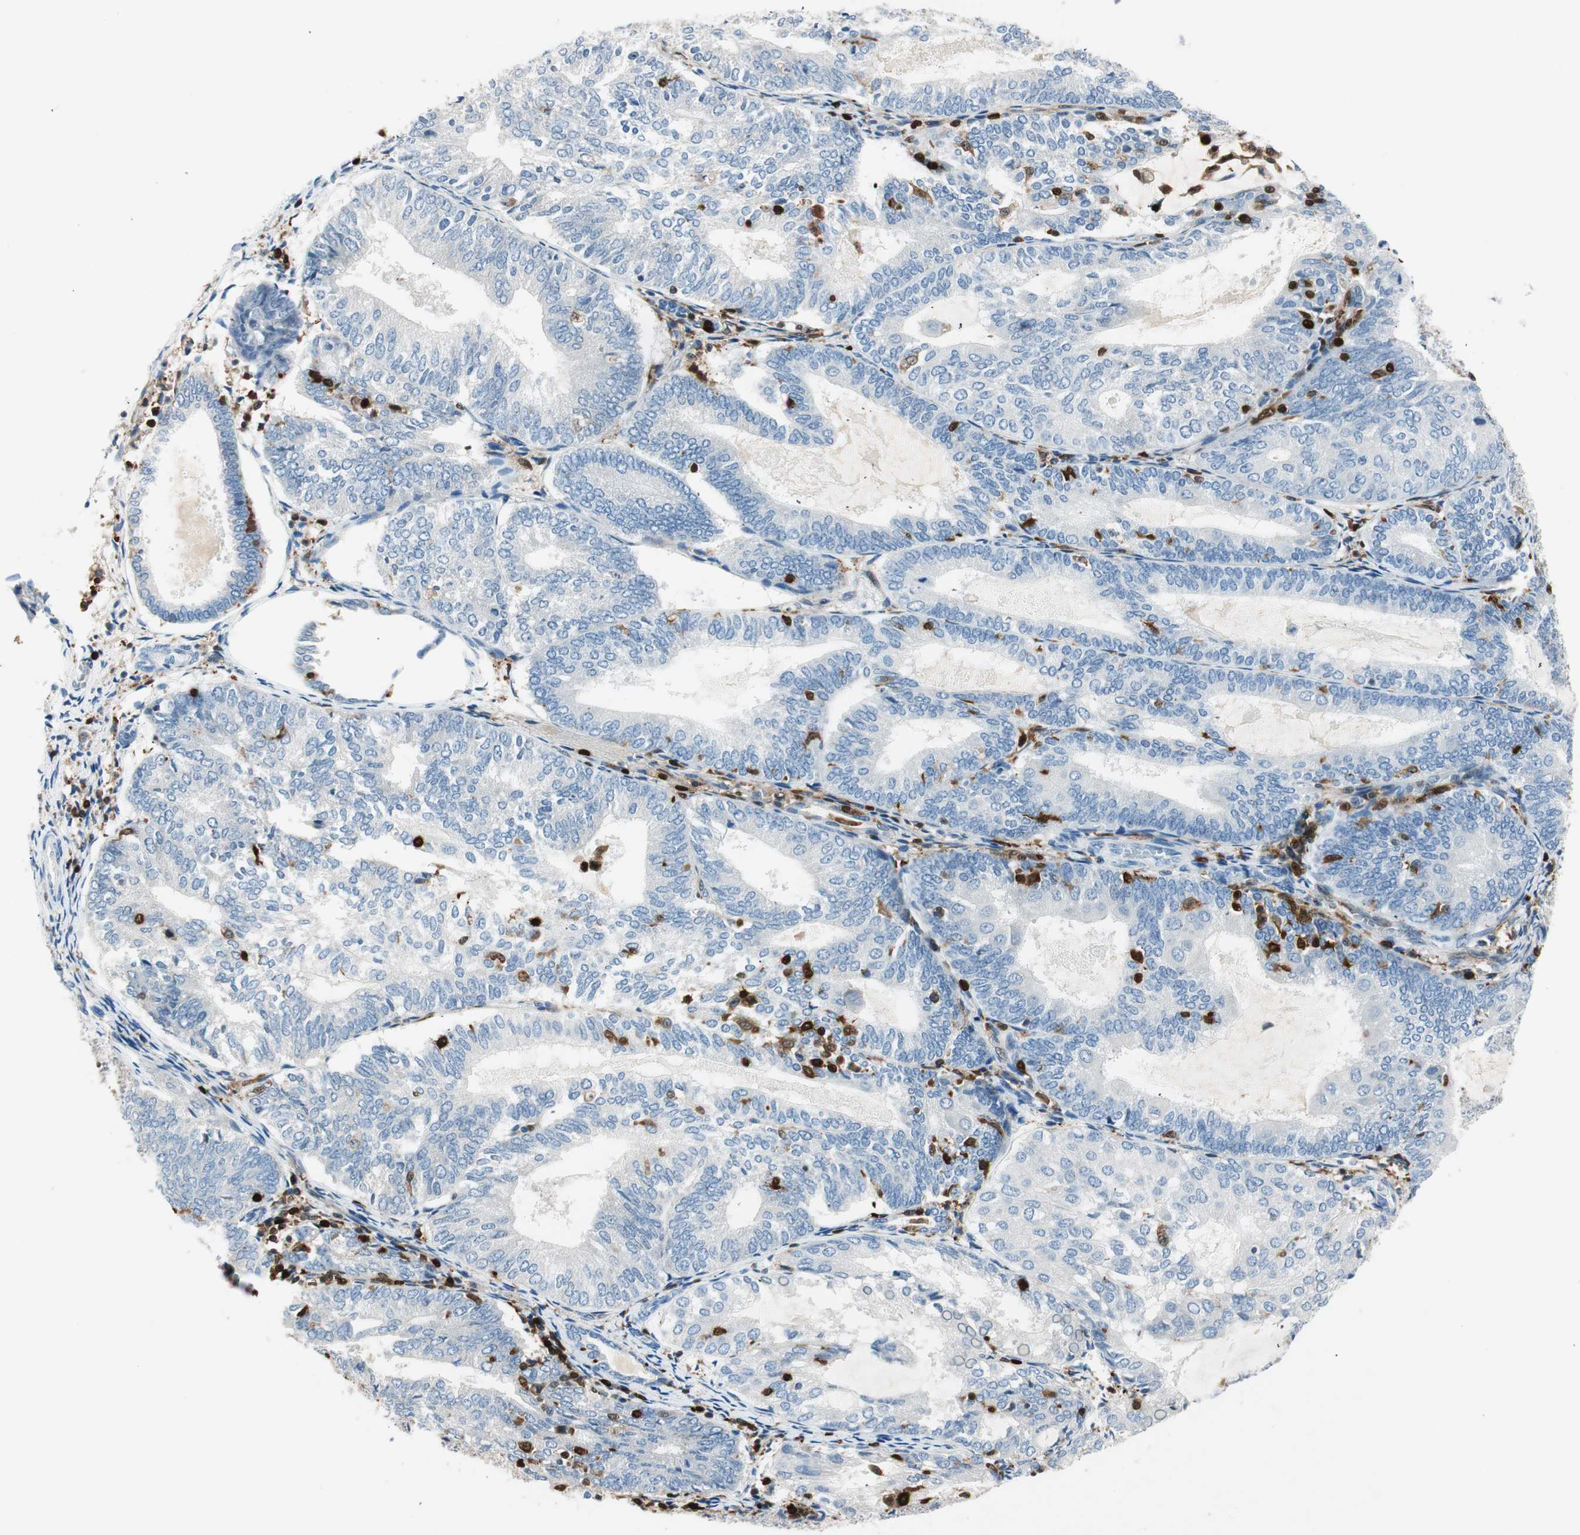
{"staining": {"intensity": "negative", "quantity": "none", "location": "none"}, "tissue": "endometrial cancer", "cell_type": "Tumor cells", "image_type": "cancer", "snomed": [{"axis": "morphology", "description": "Adenocarcinoma, NOS"}, {"axis": "topography", "description": "Endometrium"}], "caption": "This is an immunohistochemistry micrograph of human endometrial adenocarcinoma. There is no expression in tumor cells.", "gene": "COTL1", "patient": {"sex": "female", "age": 81}}